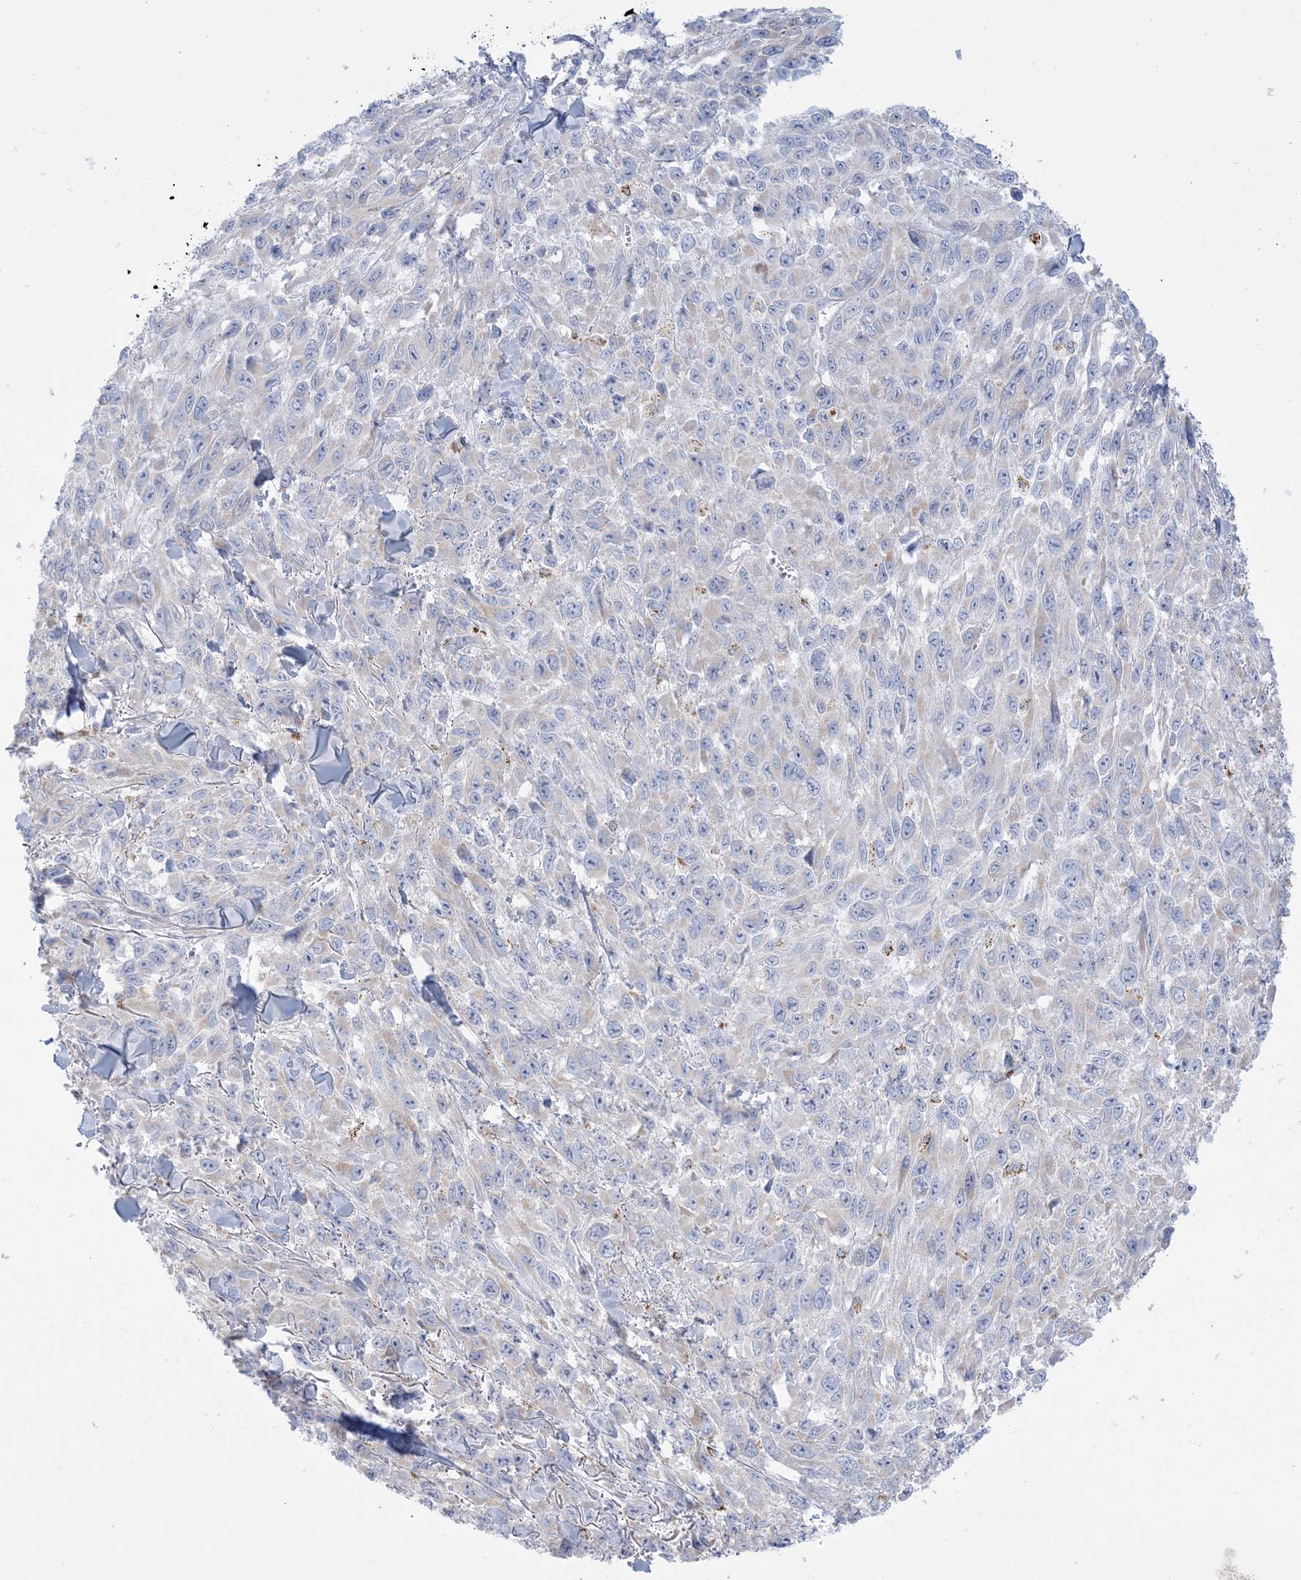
{"staining": {"intensity": "negative", "quantity": "none", "location": "none"}, "tissue": "melanoma", "cell_type": "Tumor cells", "image_type": "cancer", "snomed": [{"axis": "morphology", "description": "Malignant melanoma, NOS"}, {"axis": "topography", "description": "Skin"}], "caption": "The histopathology image exhibits no staining of tumor cells in melanoma.", "gene": "KCTD6", "patient": {"sex": "female", "age": 96}}